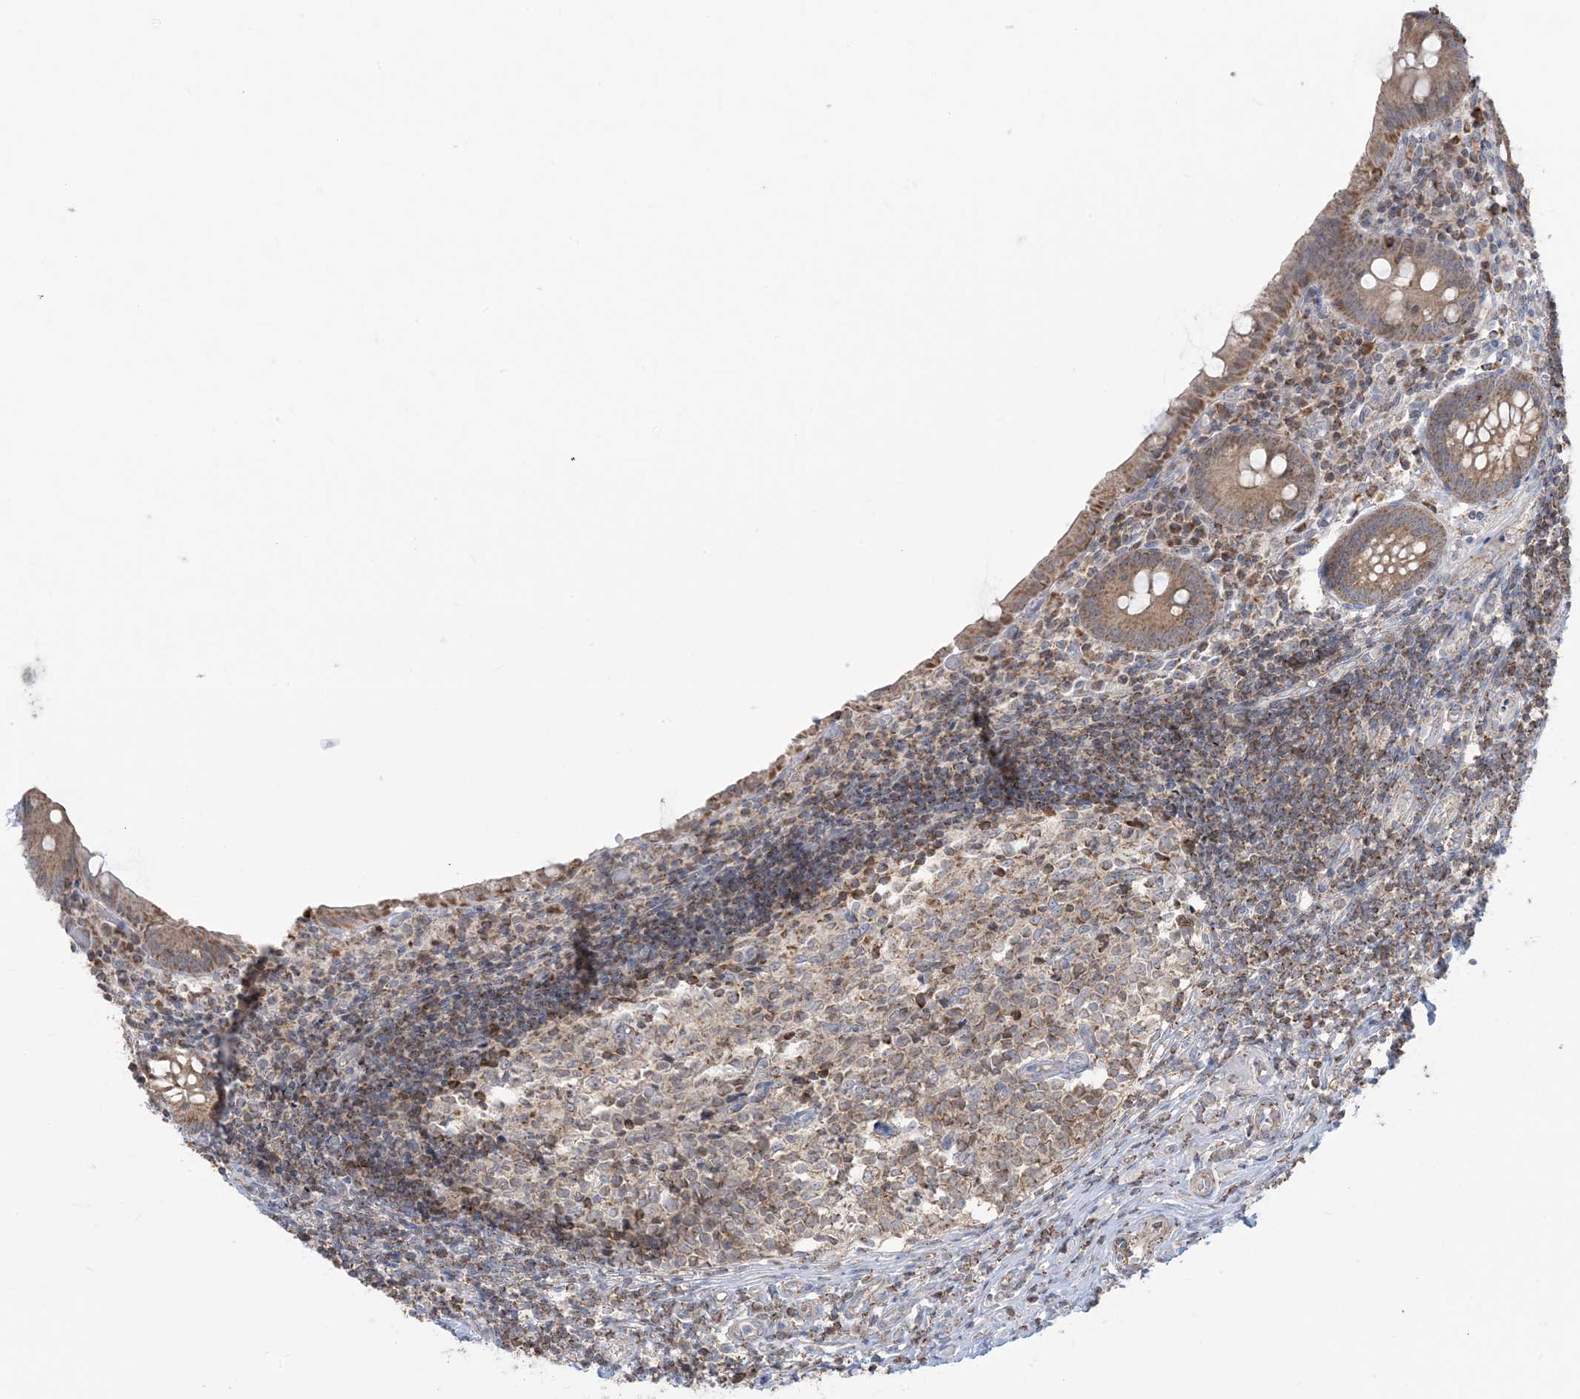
{"staining": {"intensity": "moderate", "quantity": ">75%", "location": "cytoplasmic/membranous"}, "tissue": "appendix", "cell_type": "Glandular cells", "image_type": "normal", "snomed": [{"axis": "morphology", "description": "Normal tissue, NOS"}, {"axis": "topography", "description": "Appendix"}], "caption": "Immunohistochemistry of unremarkable appendix displays medium levels of moderate cytoplasmic/membranous expression in about >75% of glandular cells.", "gene": "MAPKBP1", "patient": {"sex": "female", "age": 17}}